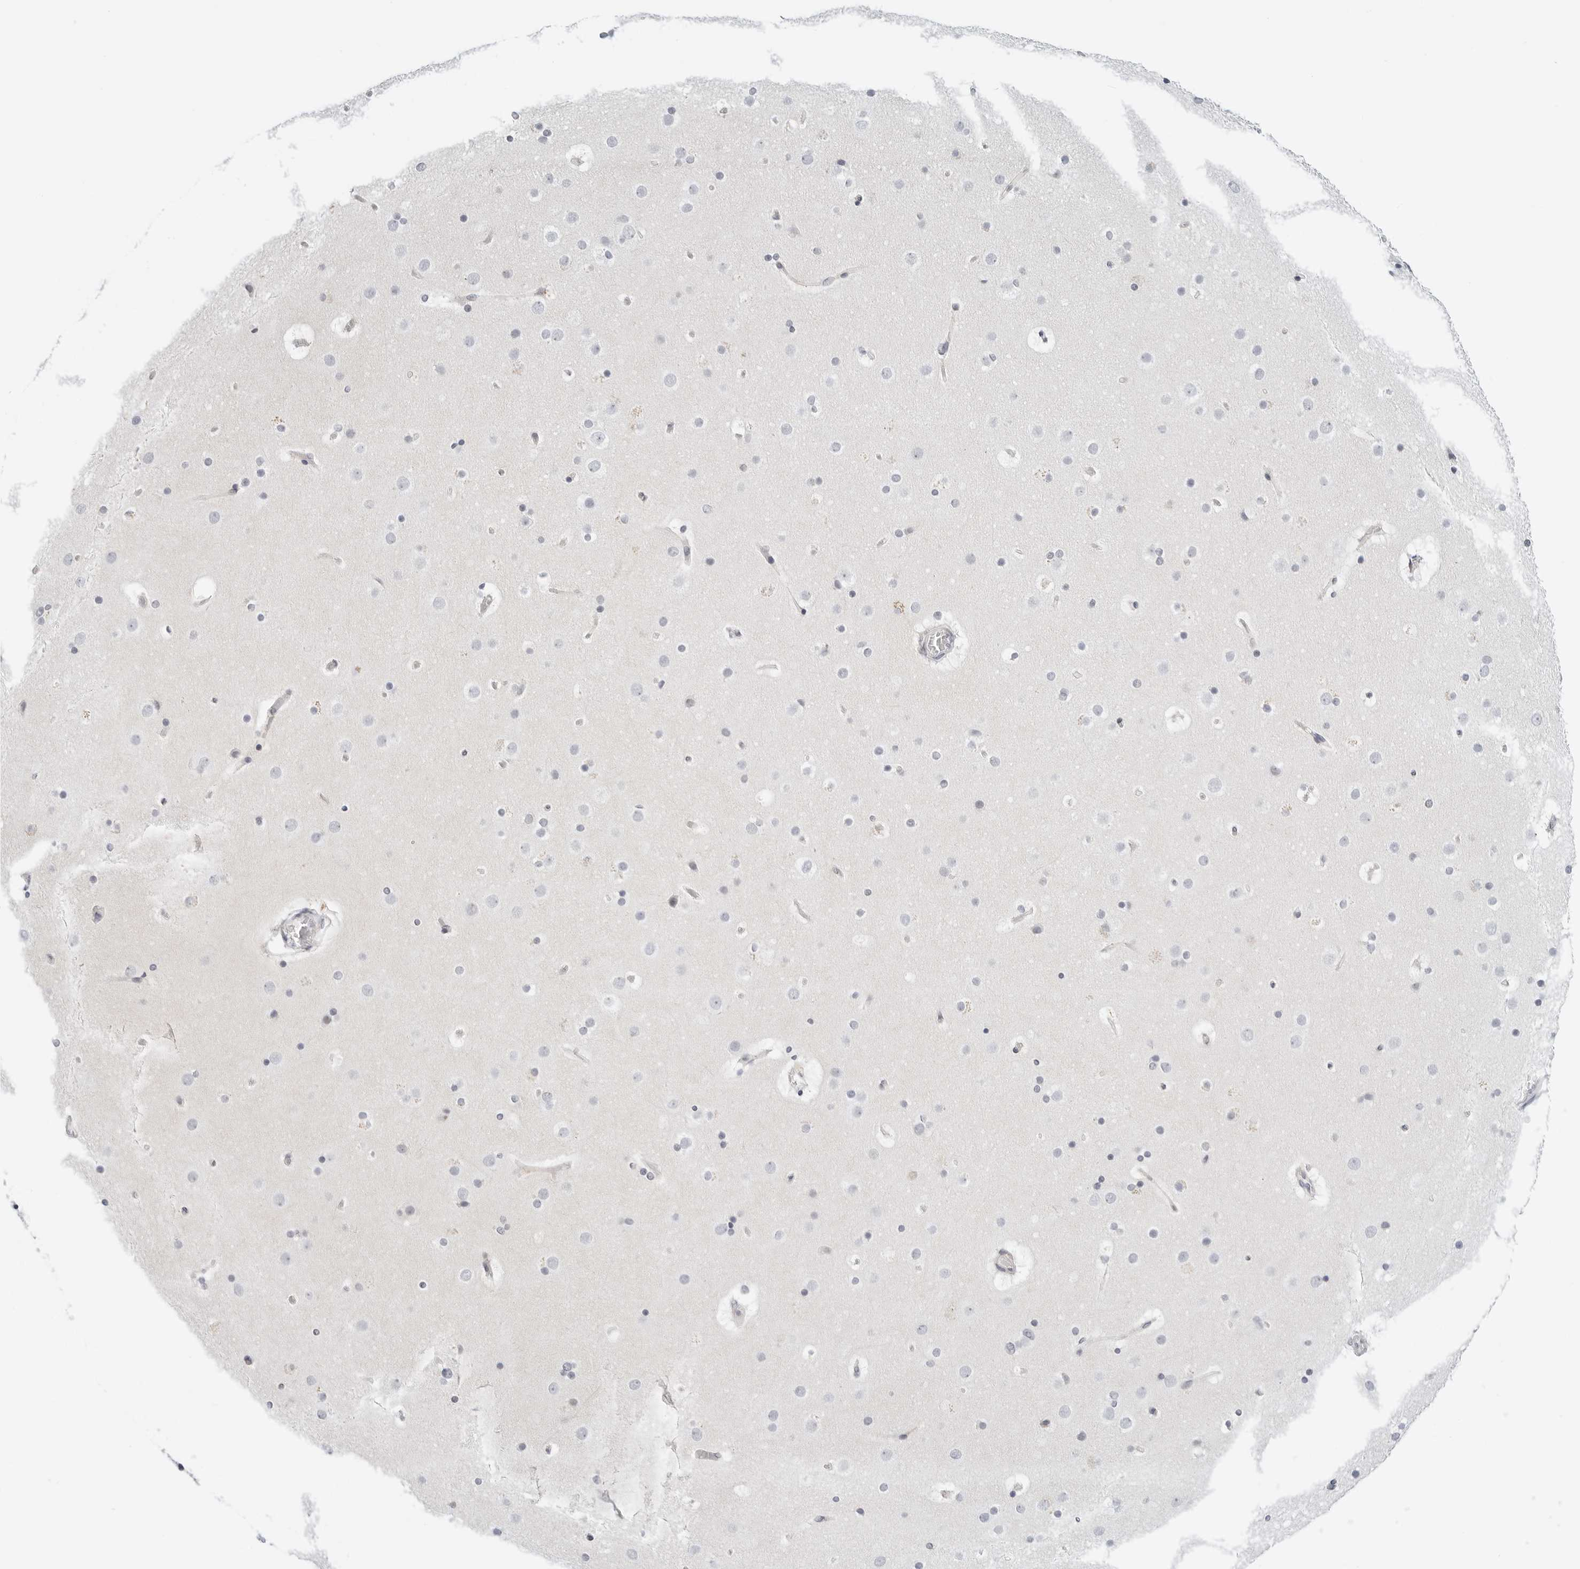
{"staining": {"intensity": "negative", "quantity": "none", "location": "none"}, "tissue": "cerebral cortex", "cell_type": "Endothelial cells", "image_type": "normal", "snomed": [{"axis": "morphology", "description": "Normal tissue, NOS"}, {"axis": "topography", "description": "Cerebral cortex"}], "caption": "The immunohistochemistry photomicrograph has no significant staining in endothelial cells of cerebral cortex.", "gene": "TSEN2", "patient": {"sex": "male", "age": 57}}